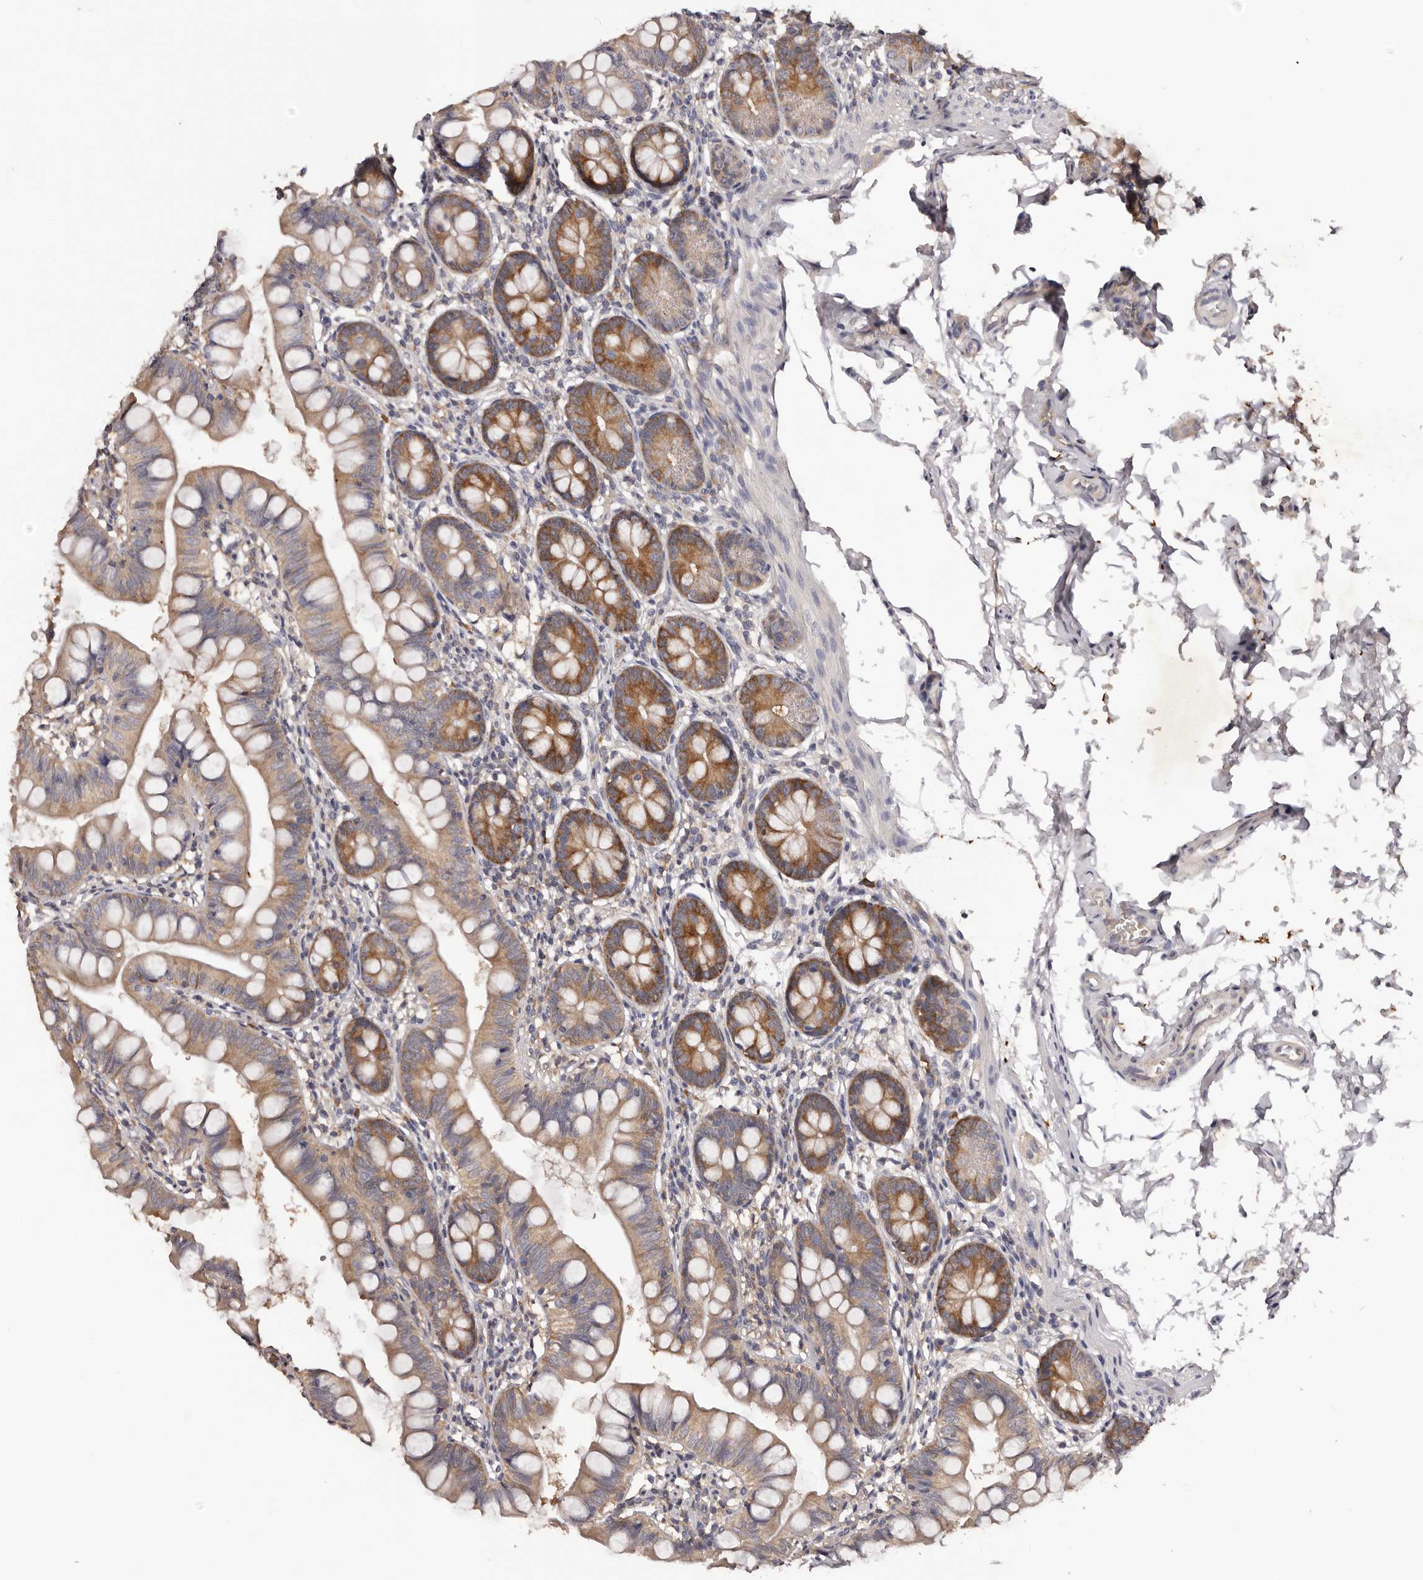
{"staining": {"intensity": "moderate", "quantity": ">75%", "location": "cytoplasmic/membranous"}, "tissue": "small intestine", "cell_type": "Glandular cells", "image_type": "normal", "snomed": [{"axis": "morphology", "description": "Normal tissue, NOS"}, {"axis": "topography", "description": "Small intestine"}], "caption": "Small intestine was stained to show a protein in brown. There is medium levels of moderate cytoplasmic/membranous expression in about >75% of glandular cells. (Stains: DAB in brown, nuclei in blue, Microscopy: brightfield microscopy at high magnification).", "gene": "LTV1", "patient": {"sex": "male", "age": 7}}